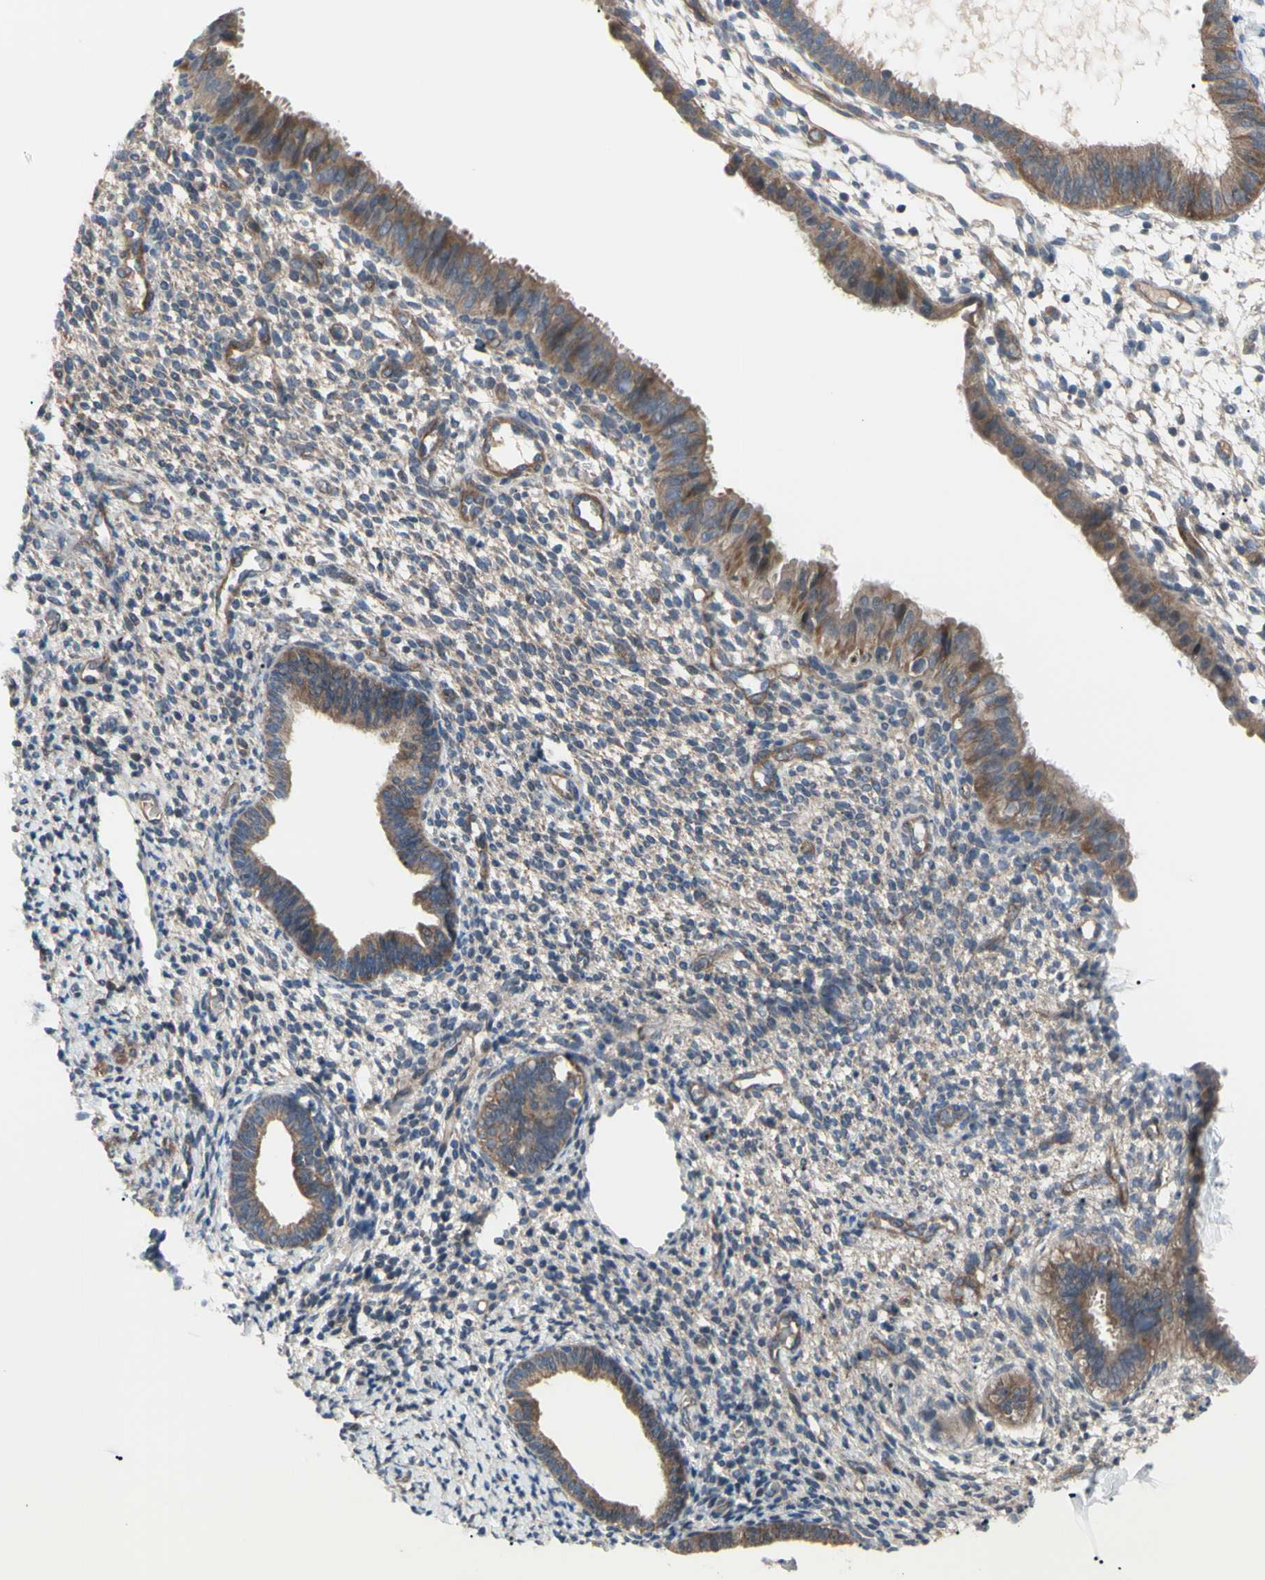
{"staining": {"intensity": "weak", "quantity": "25%-75%", "location": "cytoplasmic/membranous"}, "tissue": "endometrium", "cell_type": "Cells in endometrial stroma", "image_type": "normal", "snomed": [{"axis": "morphology", "description": "Normal tissue, NOS"}, {"axis": "topography", "description": "Endometrium"}], "caption": "The photomicrograph exhibits staining of benign endometrium, revealing weak cytoplasmic/membranous protein expression (brown color) within cells in endometrial stroma. The protein is shown in brown color, while the nuclei are stained blue.", "gene": "SVIL", "patient": {"sex": "female", "age": 61}}